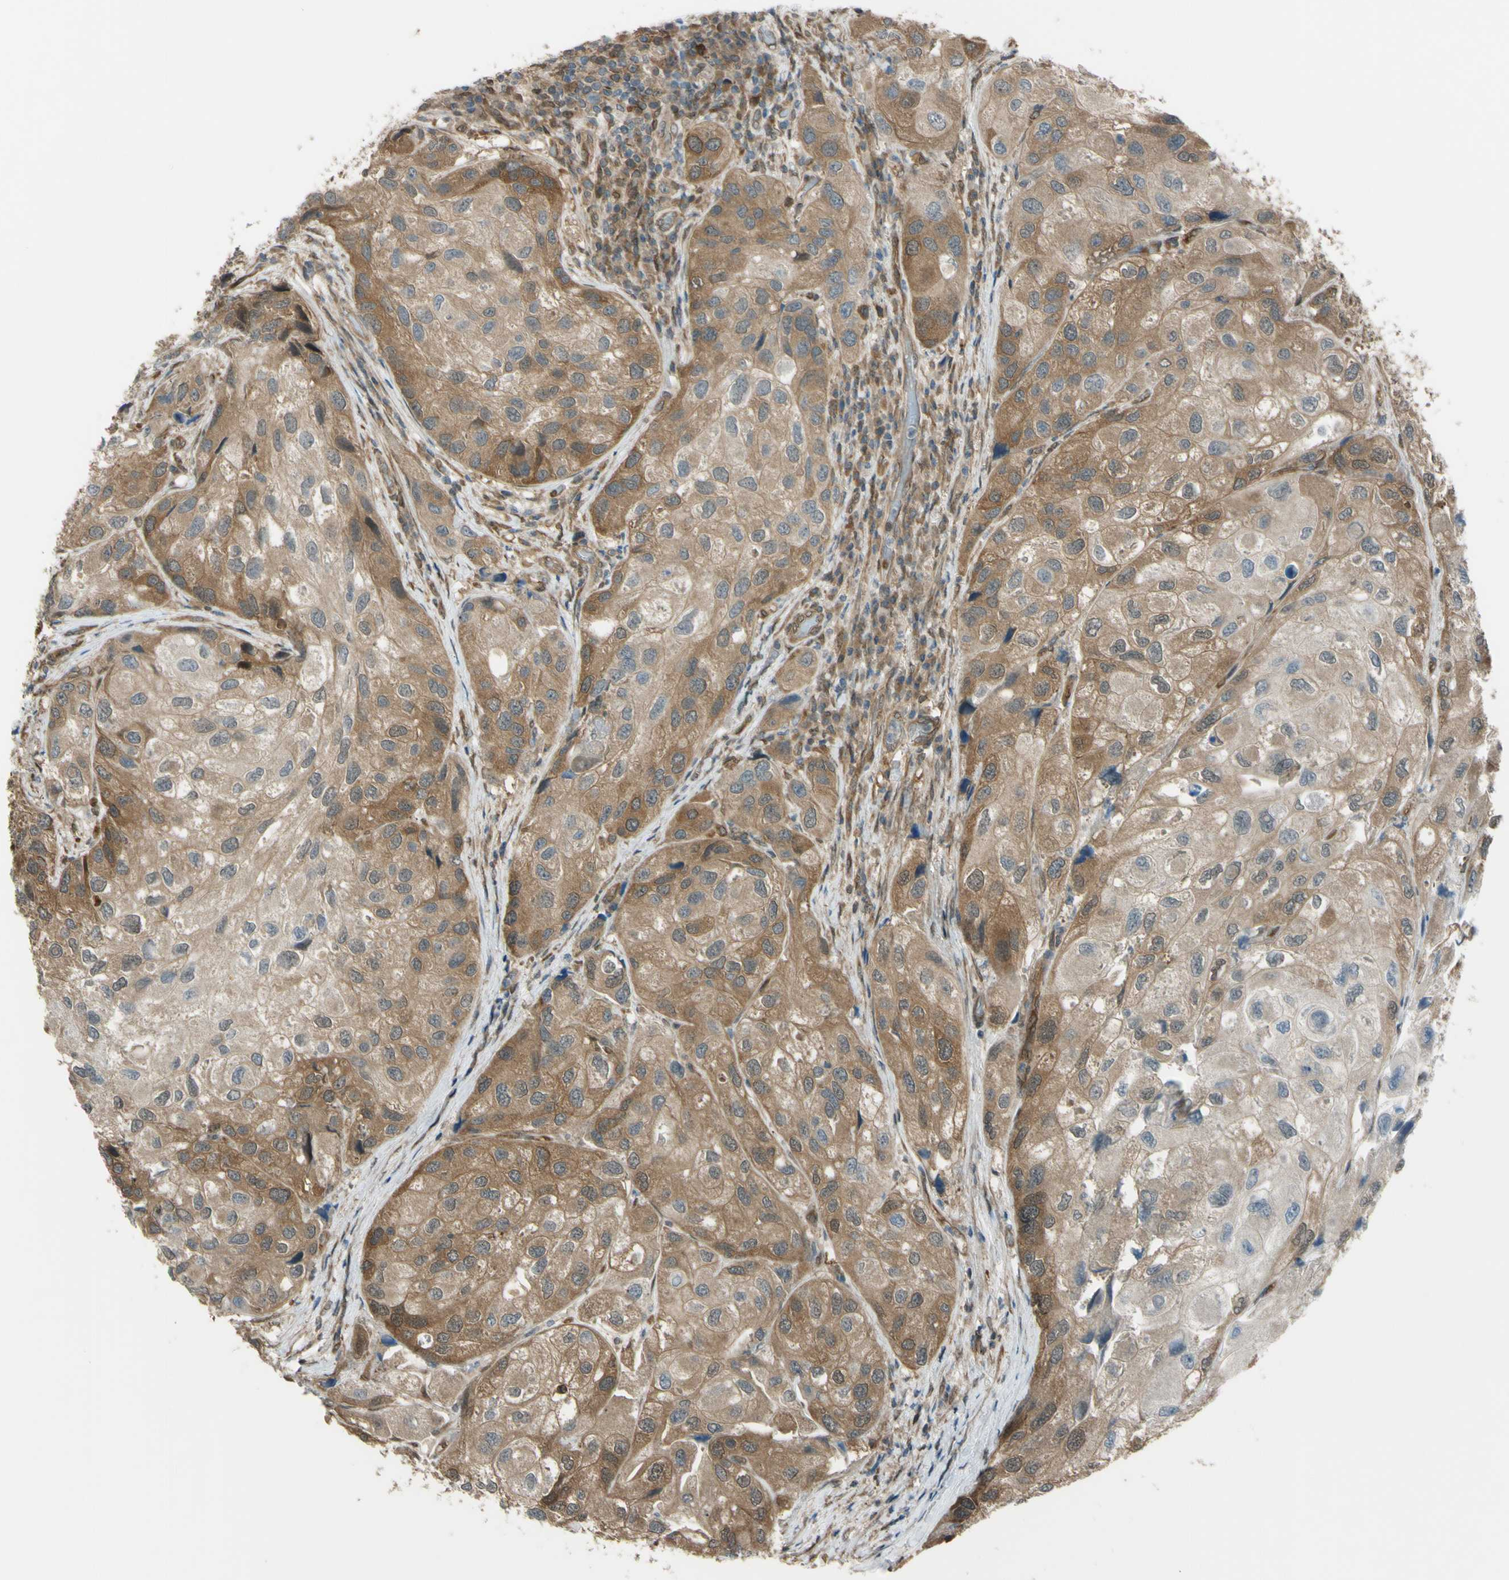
{"staining": {"intensity": "moderate", "quantity": ">75%", "location": "cytoplasmic/membranous"}, "tissue": "urothelial cancer", "cell_type": "Tumor cells", "image_type": "cancer", "snomed": [{"axis": "morphology", "description": "Urothelial carcinoma, High grade"}, {"axis": "topography", "description": "Urinary bladder"}], "caption": "The immunohistochemical stain highlights moderate cytoplasmic/membranous expression in tumor cells of urothelial cancer tissue.", "gene": "YWHAQ", "patient": {"sex": "female", "age": 64}}